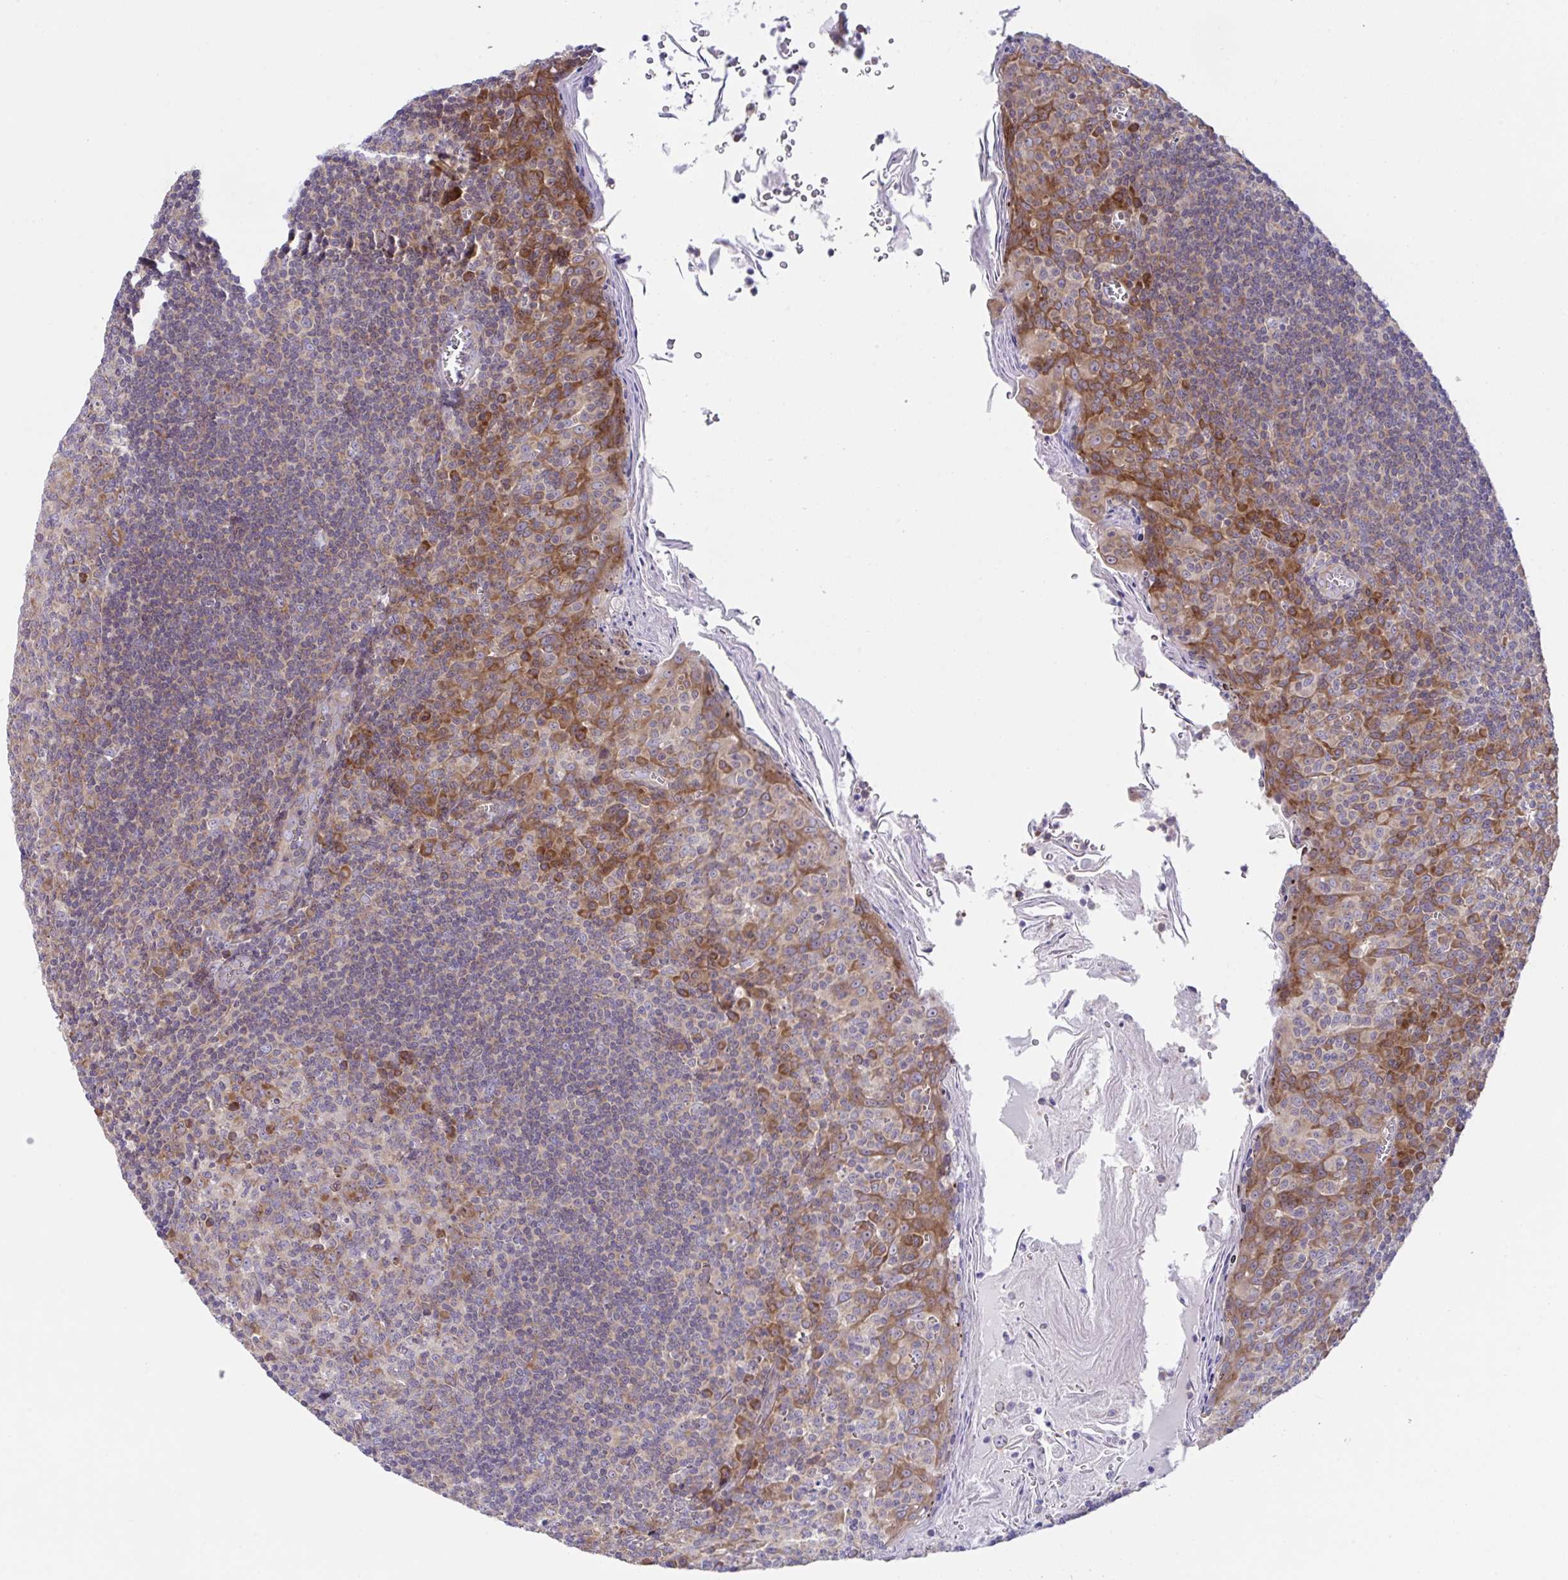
{"staining": {"intensity": "moderate", "quantity": "25%-75%", "location": "cytoplasmic/membranous"}, "tissue": "tonsil", "cell_type": "Germinal center cells", "image_type": "normal", "snomed": [{"axis": "morphology", "description": "Normal tissue, NOS"}, {"axis": "topography", "description": "Tonsil"}], "caption": "Immunohistochemistry (DAB (3,3'-diaminobenzidine)) staining of normal human tonsil shows moderate cytoplasmic/membranous protein positivity in about 25%-75% of germinal center cells.", "gene": "FAU", "patient": {"sex": "male", "age": 27}}